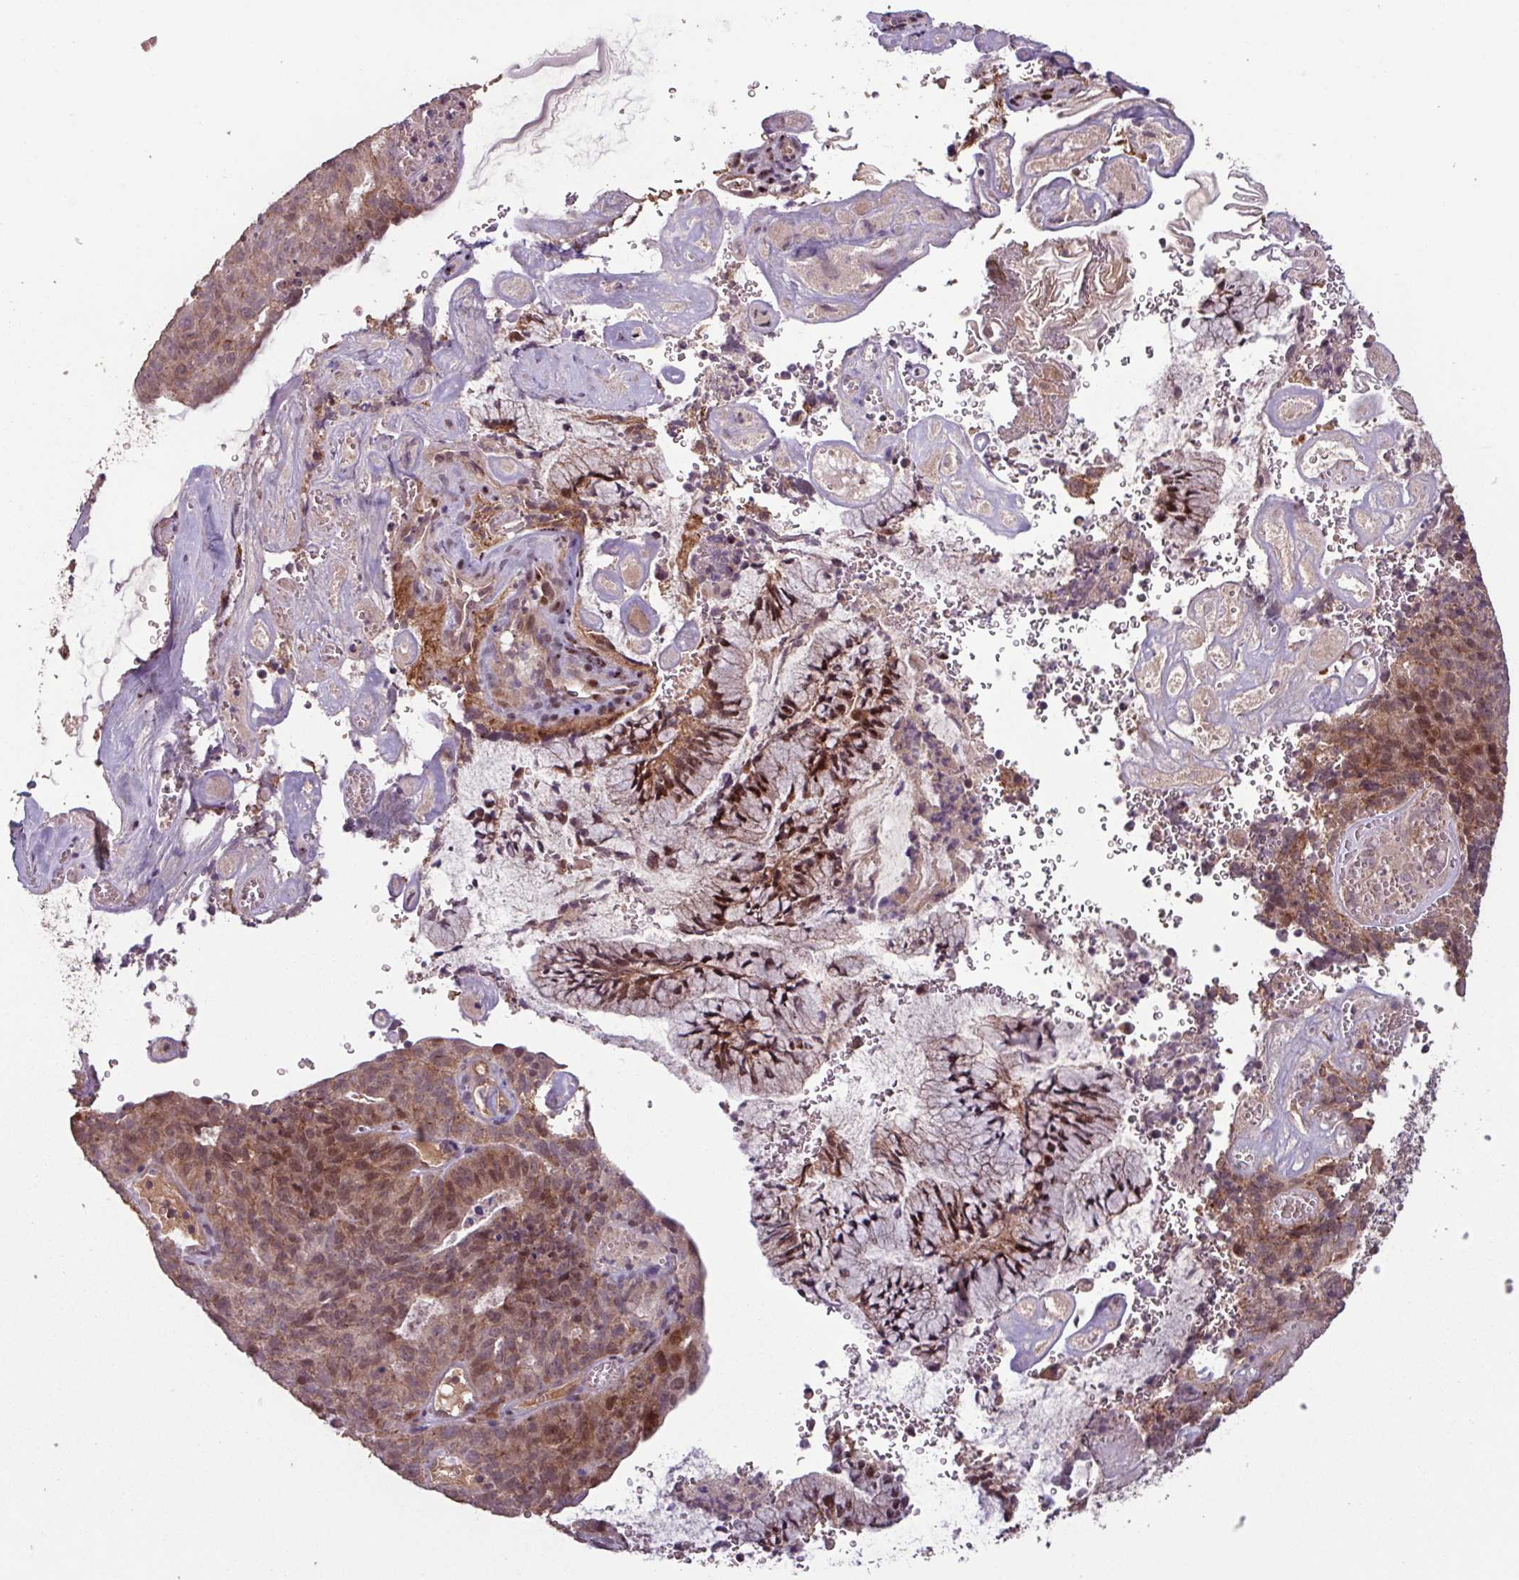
{"staining": {"intensity": "strong", "quantity": "25%-75%", "location": "cytoplasmic/membranous,nuclear"}, "tissue": "cervical cancer", "cell_type": "Tumor cells", "image_type": "cancer", "snomed": [{"axis": "morphology", "description": "Adenocarcinoma, NOS"}, {"axis": "topography", "description": "Cervix"}], "caption": "This is an image of immunohistochemistry staining of cervical adenocarcinoma, which shows strong staining in the cytoplasmic/membranous and nuclear of tumor cells.", "gene": "TMEM88", "patient": {"sex": "female", "age": 38}}